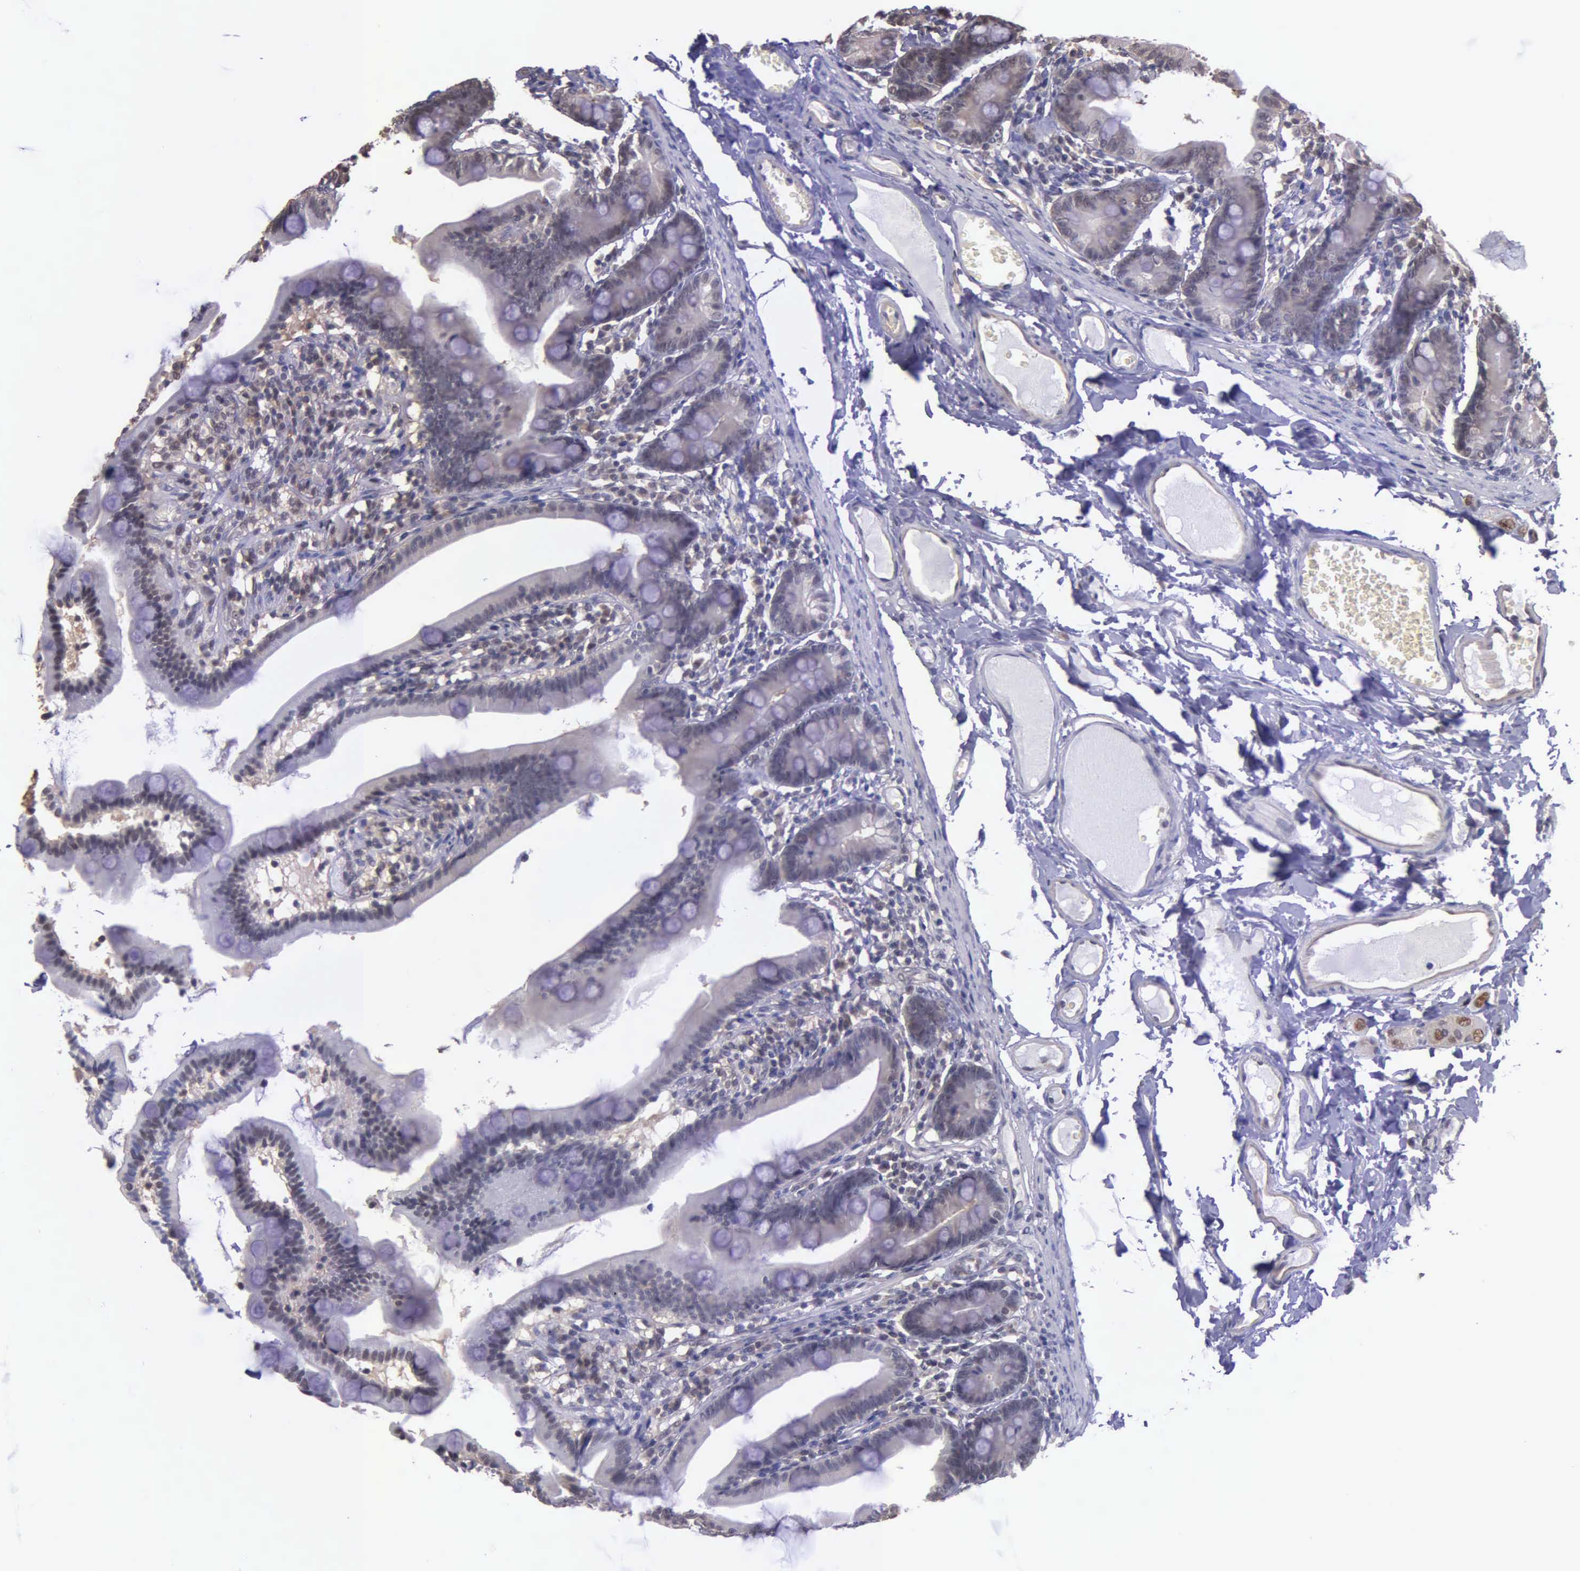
{"staining": {"intensity": "moderate", "quantity": ">75%", "location": "cytoplasmic/membranous,nuclear"}, "tissue": "duodenum", "cell_type": "Glandular cells", "image_type": "normal", "snomed": [{"axis": "morphology", "description": "Normal tissue, NOS"}, {"axis": "topography", "description": "Duodenum"}], "caption": "Moderate cytoplasmic/membranous,nuclear staining is appreciated in approximately >75% of glandular cells in benign duodenum. (DAB (3,3'-diaminobenzidine) IHC with brightfield microscopy, high magnification).", "gene": "PSMC1", "patient": {"sex": "female", "age": 75}}